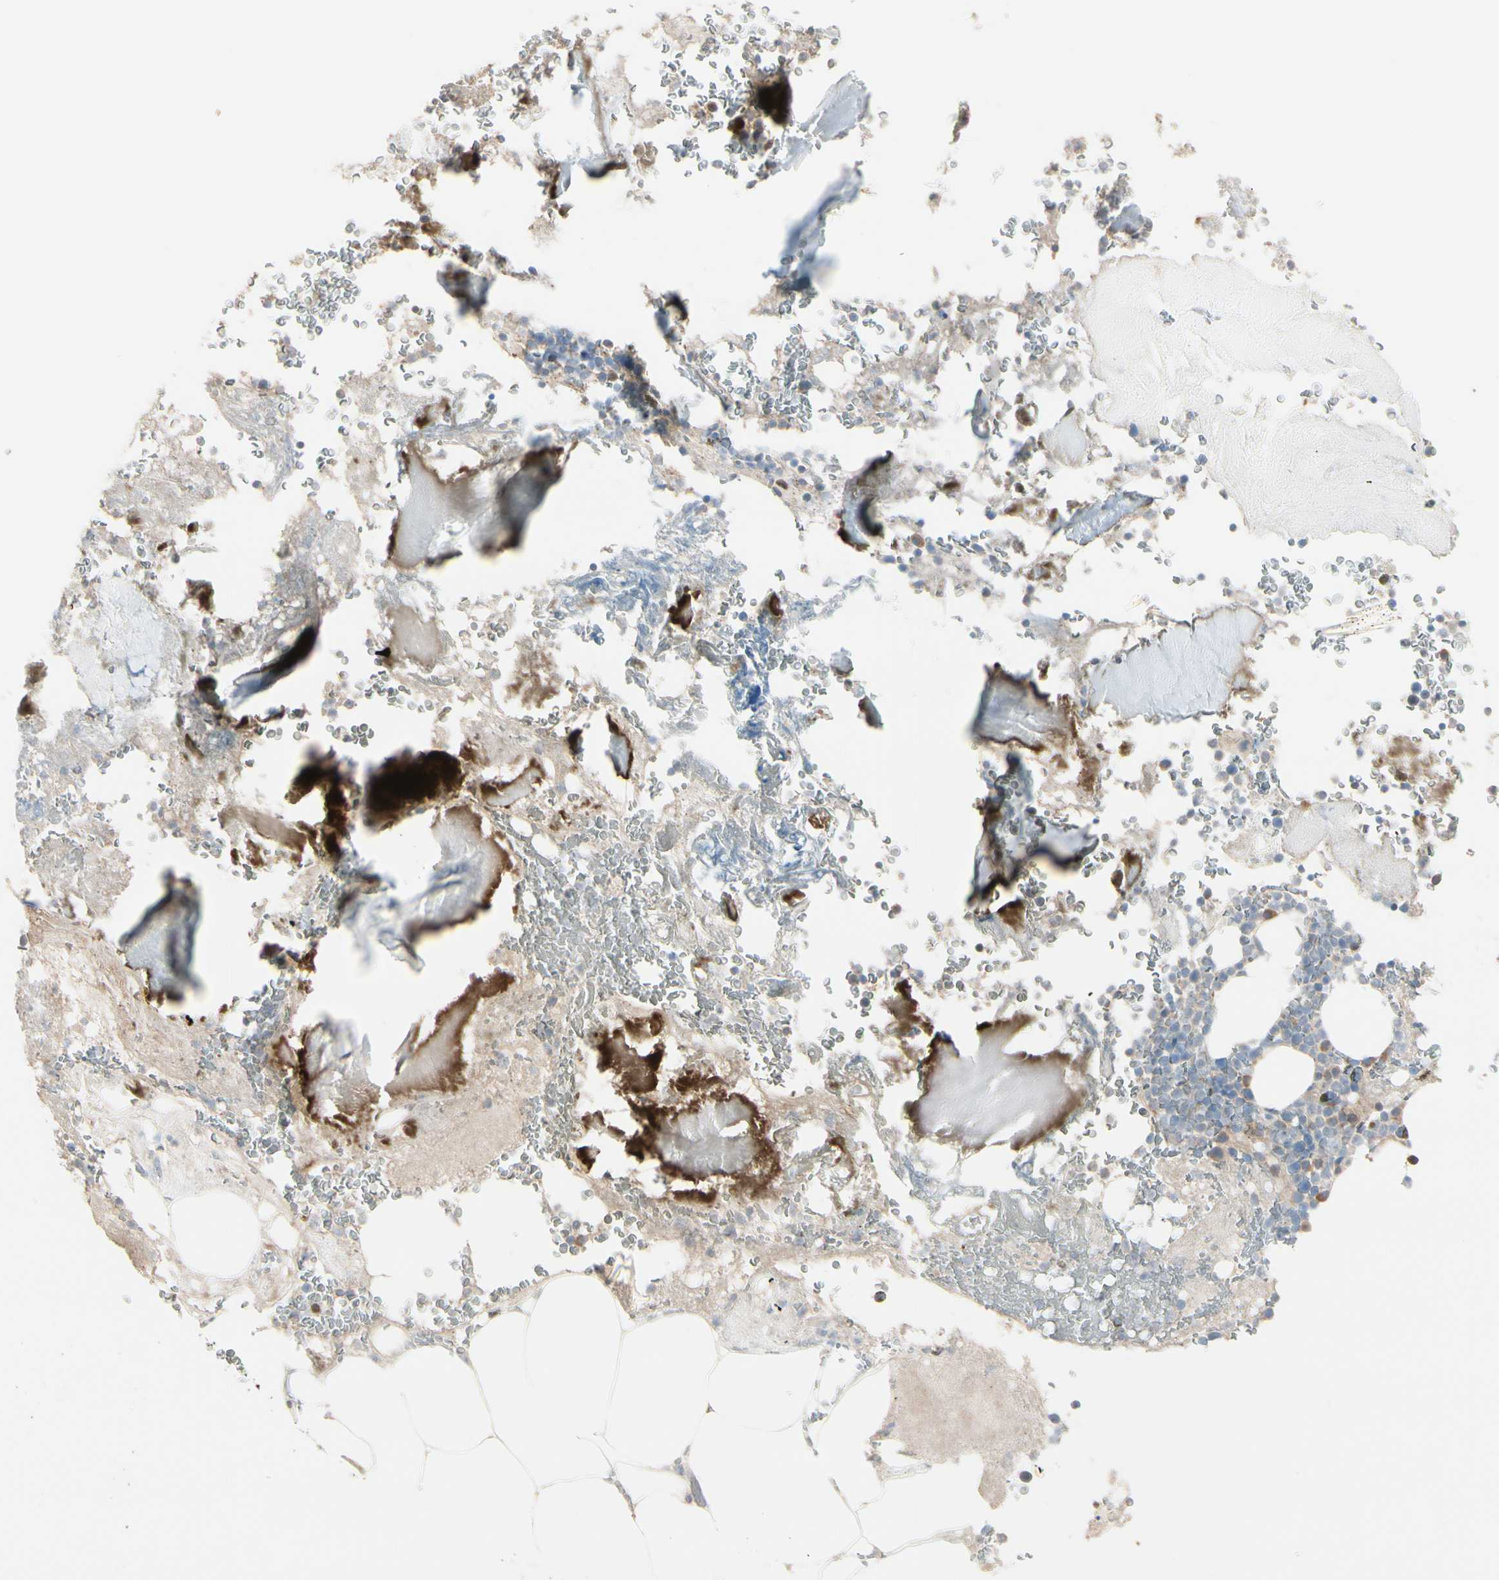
{"staining": {"intensity": "moderate", "quantity": "<25%", "location": "cytoplasmic/membranous"}, "tissue": "bone marrow", "cell_type": "Hematopoietic cells", "image_type": "normal", "snomed": [{"axis": "morphology", "description": "Normal tissue, NOS"}, {"axis": "topography", "description": "Bone marrow"}], "caption": "An image of human bone marrow stained for a protein demonstrates moderate cytoplasmic/membranous brown staining in hematopoietic cells. Using DAB (brown) and hematoxylin (blue) stains, captured at high magnification using brightfield microscopy.", "gene": "EPHA3", "patient": {"sex": "male"}}